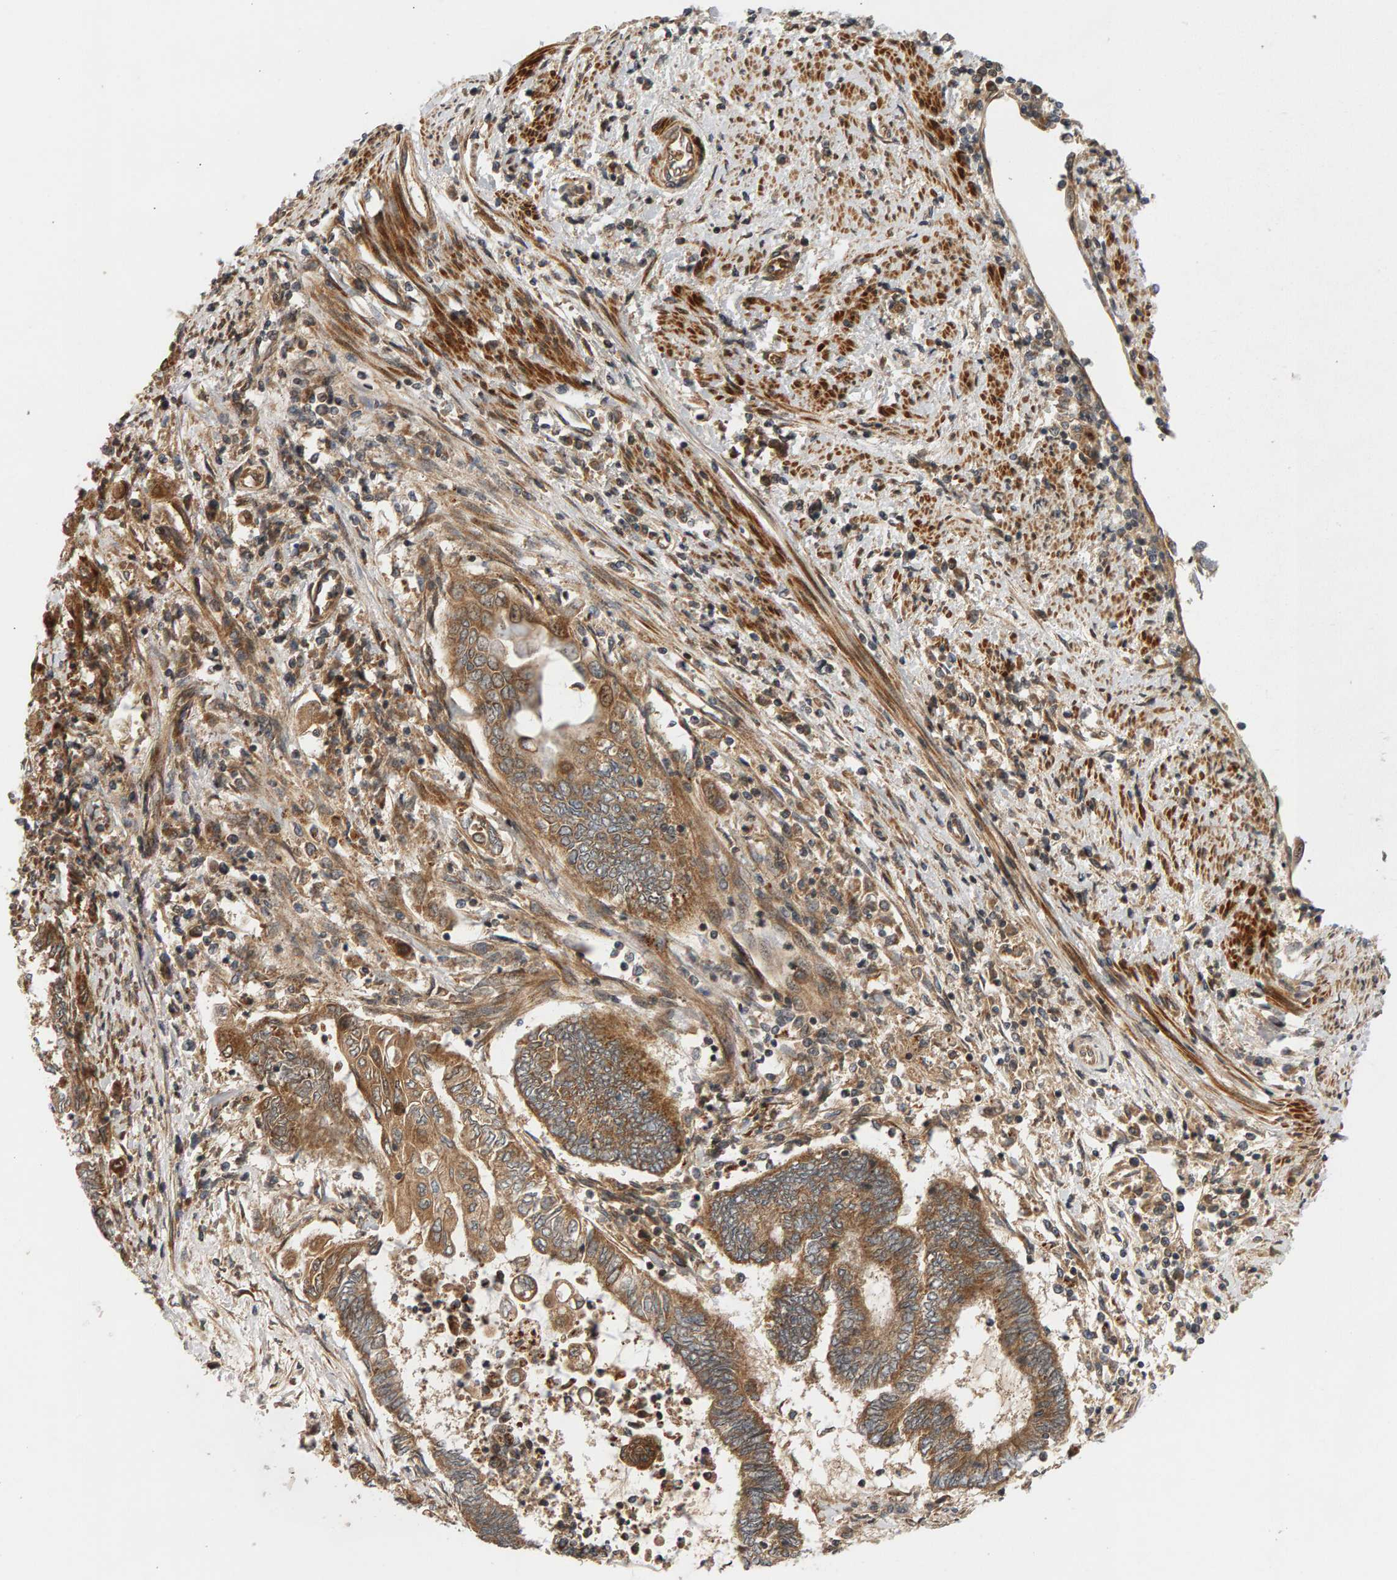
{"staining": {"intensity": "moderate", "quantity": ">75%", "location": "cytoplasmic/membranous"}, "tissue": "endometrial cancer", "cell_type": "Tumor cells", "image_type": "cancer", "snomed": [{"axis": "morphology", "description": "Adenocarcinoma, NOS"}, {"axis": "topography", "description": "Uterus"}, {"axis": "topography", "description": "Endometrium"}], "caption": "Tumor cells exhibit moderate cytoplasmic/membranous expression in approximately >75% of cells in endometrial adenocarcinoma.", "gene": "BAHCC1", "patient": {"sex": "female", "age": 70}}